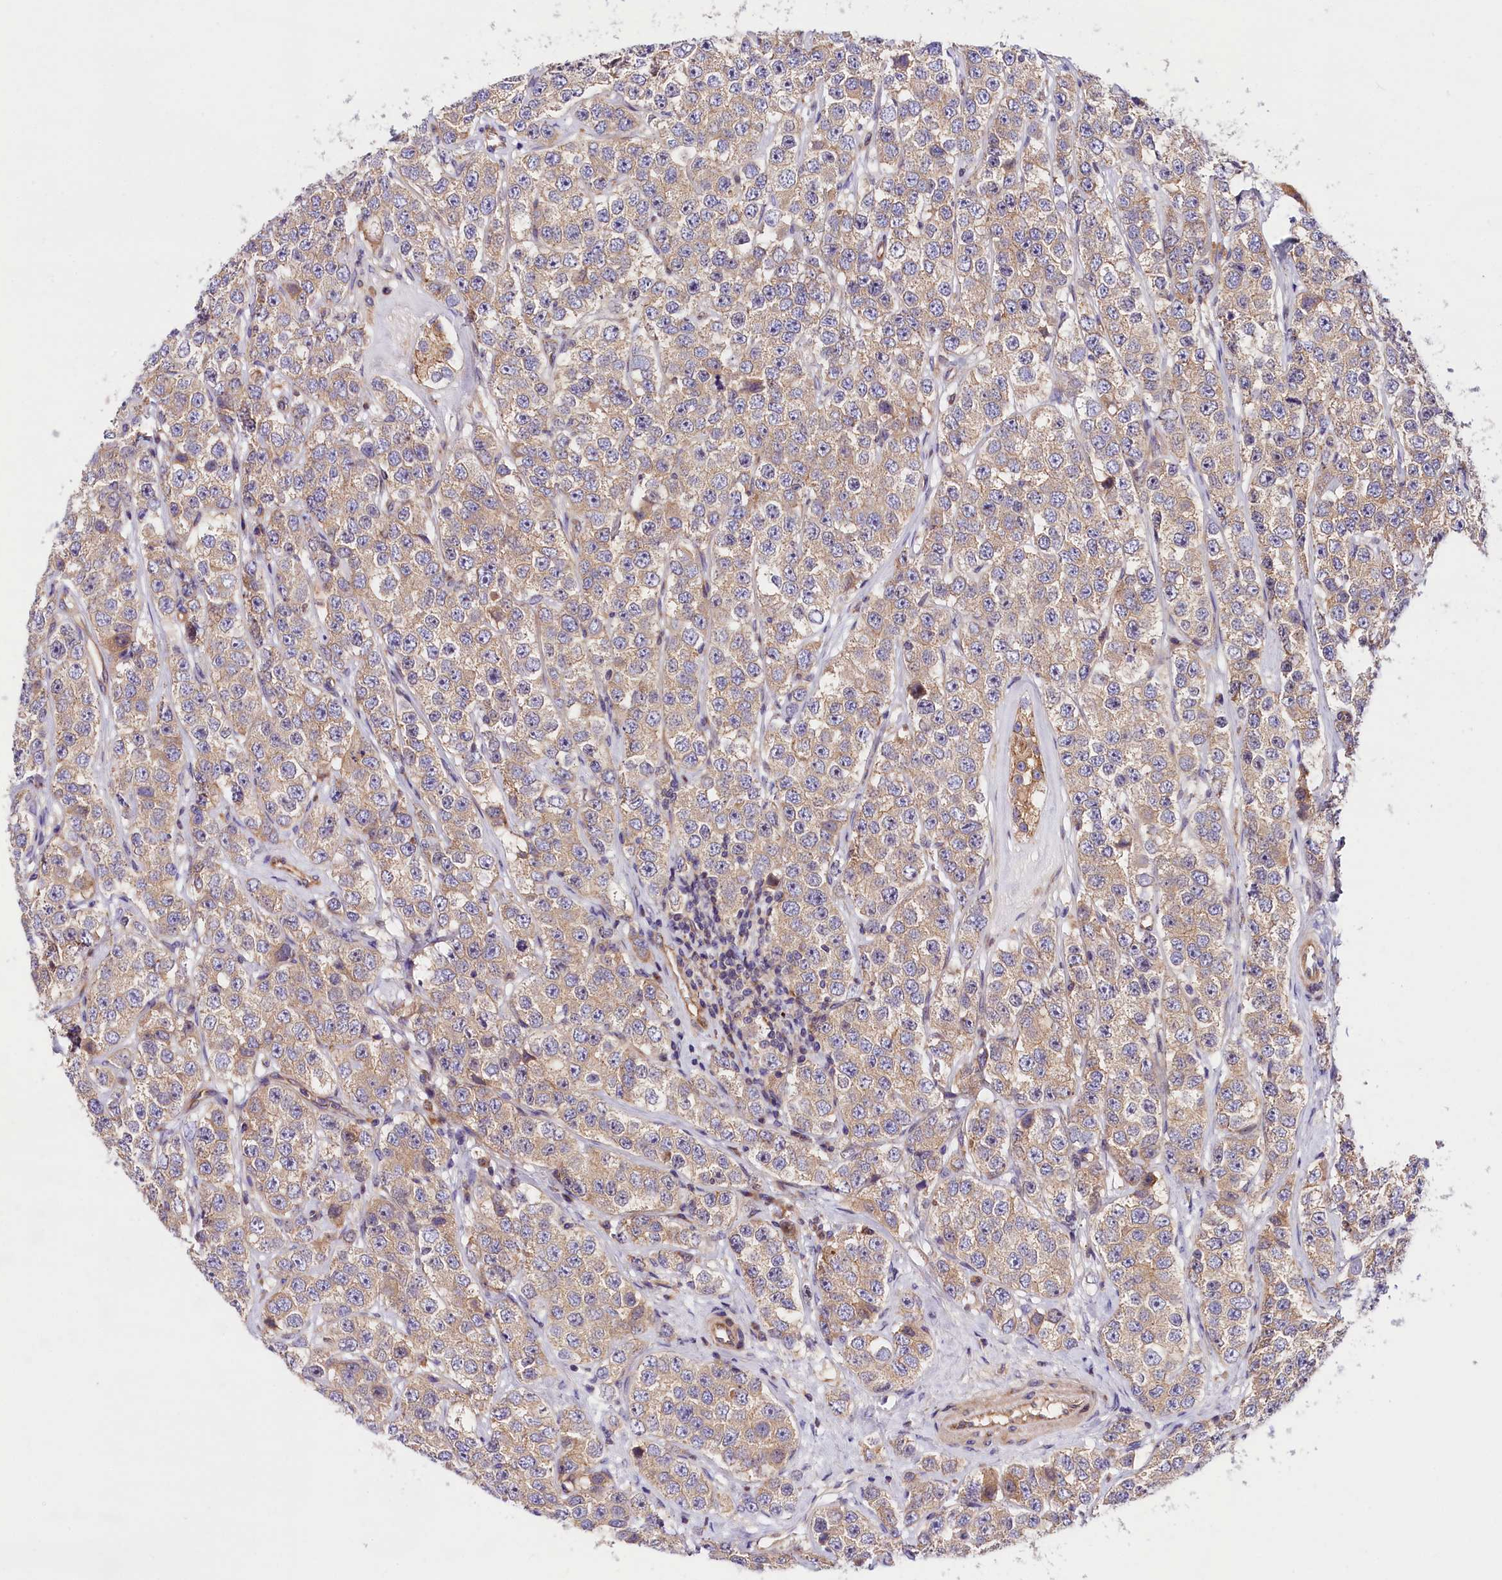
{"staining": {"intensity": "weak", "quantity": ">75%", "location": "cytoplasmic/membranous"}, "tissue": "testis cancer", "cell_type": "Tumor cells", "image_type": "cancer", "snomed": [{"axis": "morphology", "description": "Seminoma, NOS"}, {"axis": "topography", "description": "Testis"}], "caption": "IHC of testis seminoma reveals low levels of weak cytoplasmic/membranous positivity in about >75% of tumor cells.", "gene": "ARMC6", "patient": {"sex": "male", "age": 28}}